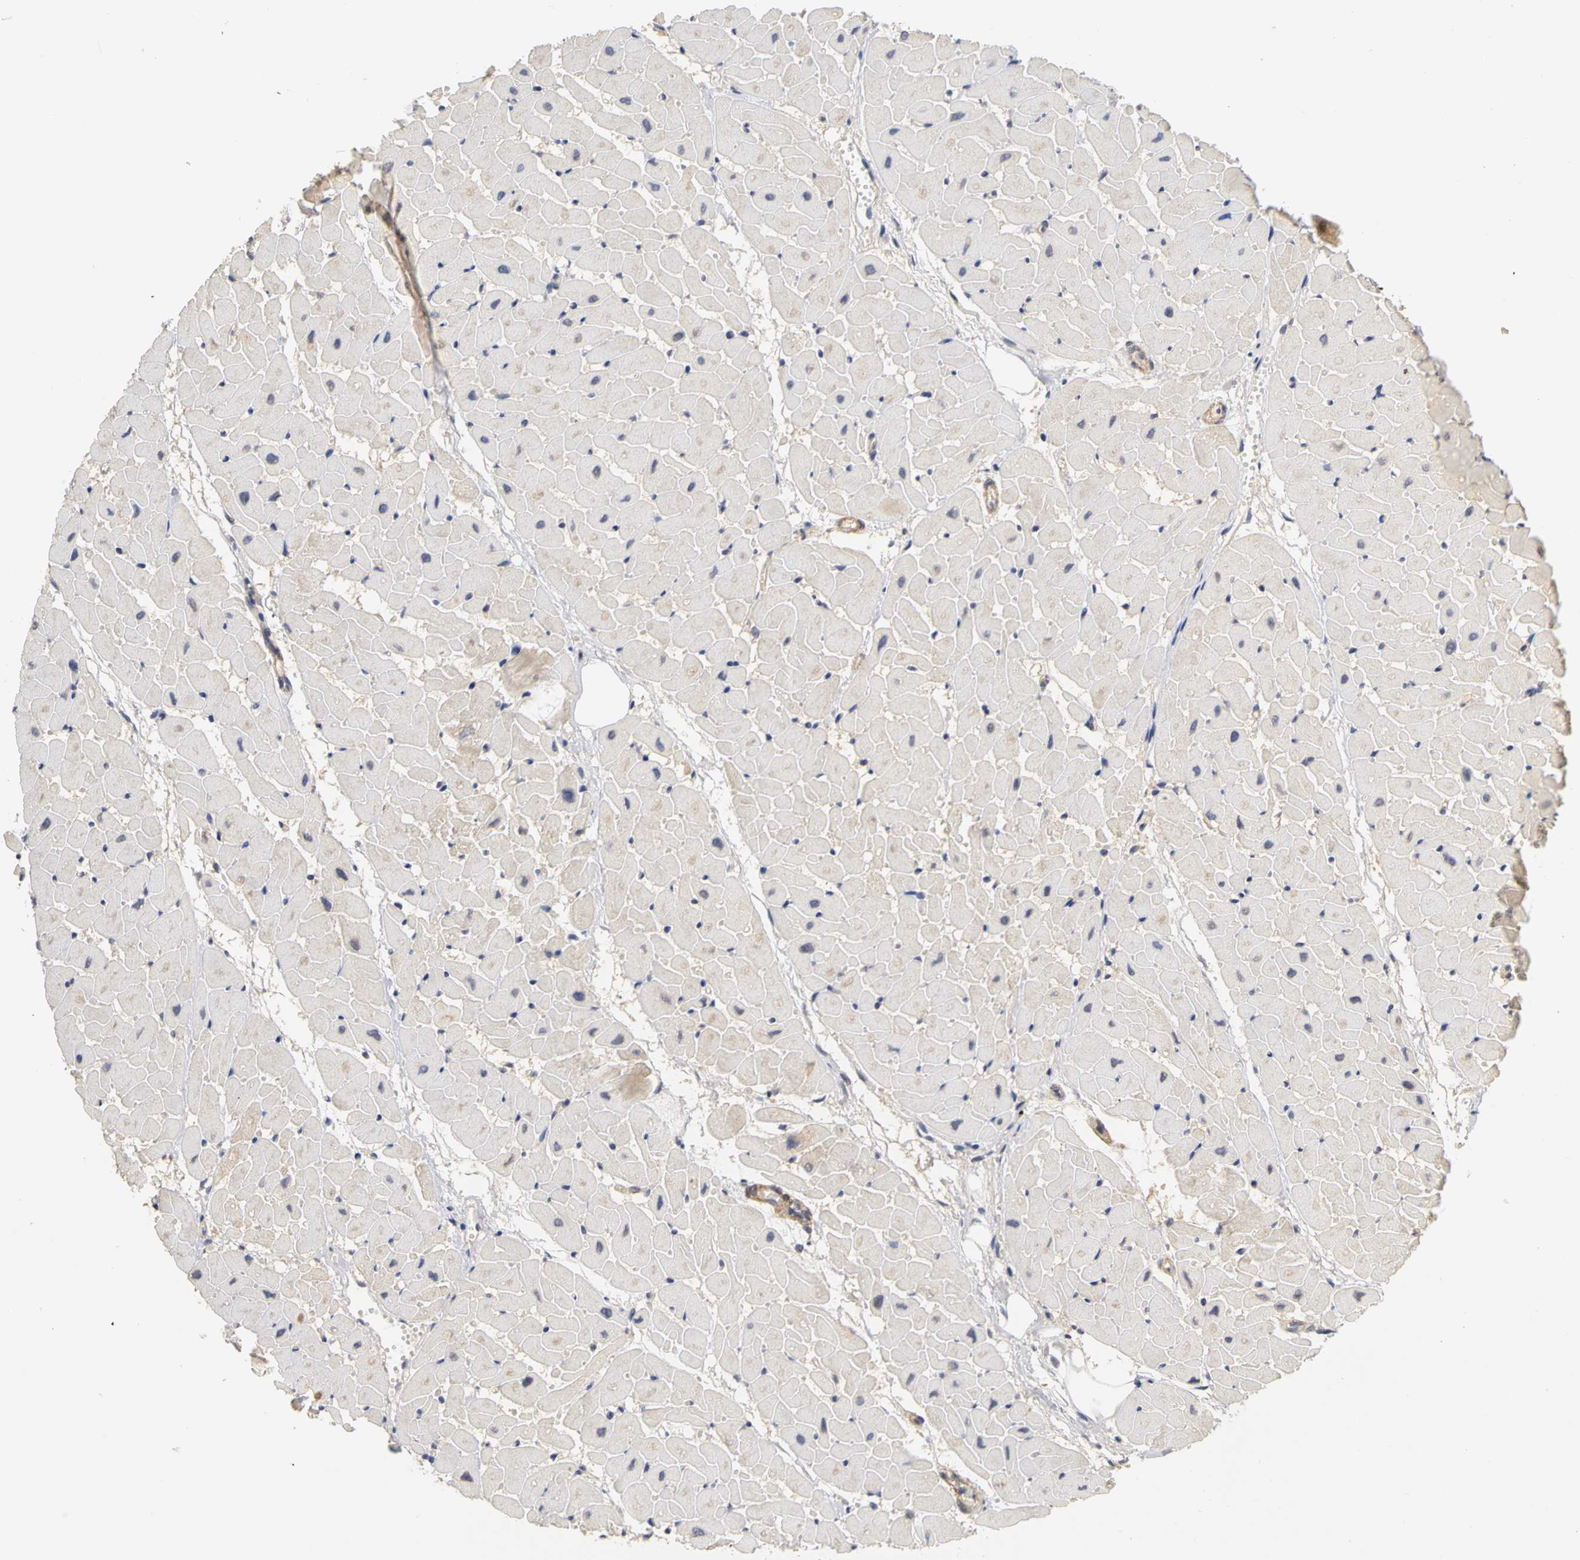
{"staining": {"intensity": "moderate", "quantity": "25%-75%", "location": "cytoplasmic/membranous"}, "tissue": "heart muscle", "cell_type": "Cardiomyocytes", "image_type": "normal", "snomed": [{"axis": "morphology", "description": "Normal tissue, NOS"}, {"axis": "topography", "description": "Heart"}], "caption": "Immunohistochemistry (IHC) (DAB) staining of unremarkable human heart muscle reveals moderate cytoplasmic/membranous protein positivity in about 25%-75% of cardiomyocytes.", "gene": "UBE2M", "patient": {"sex": "female", "age": 19}}